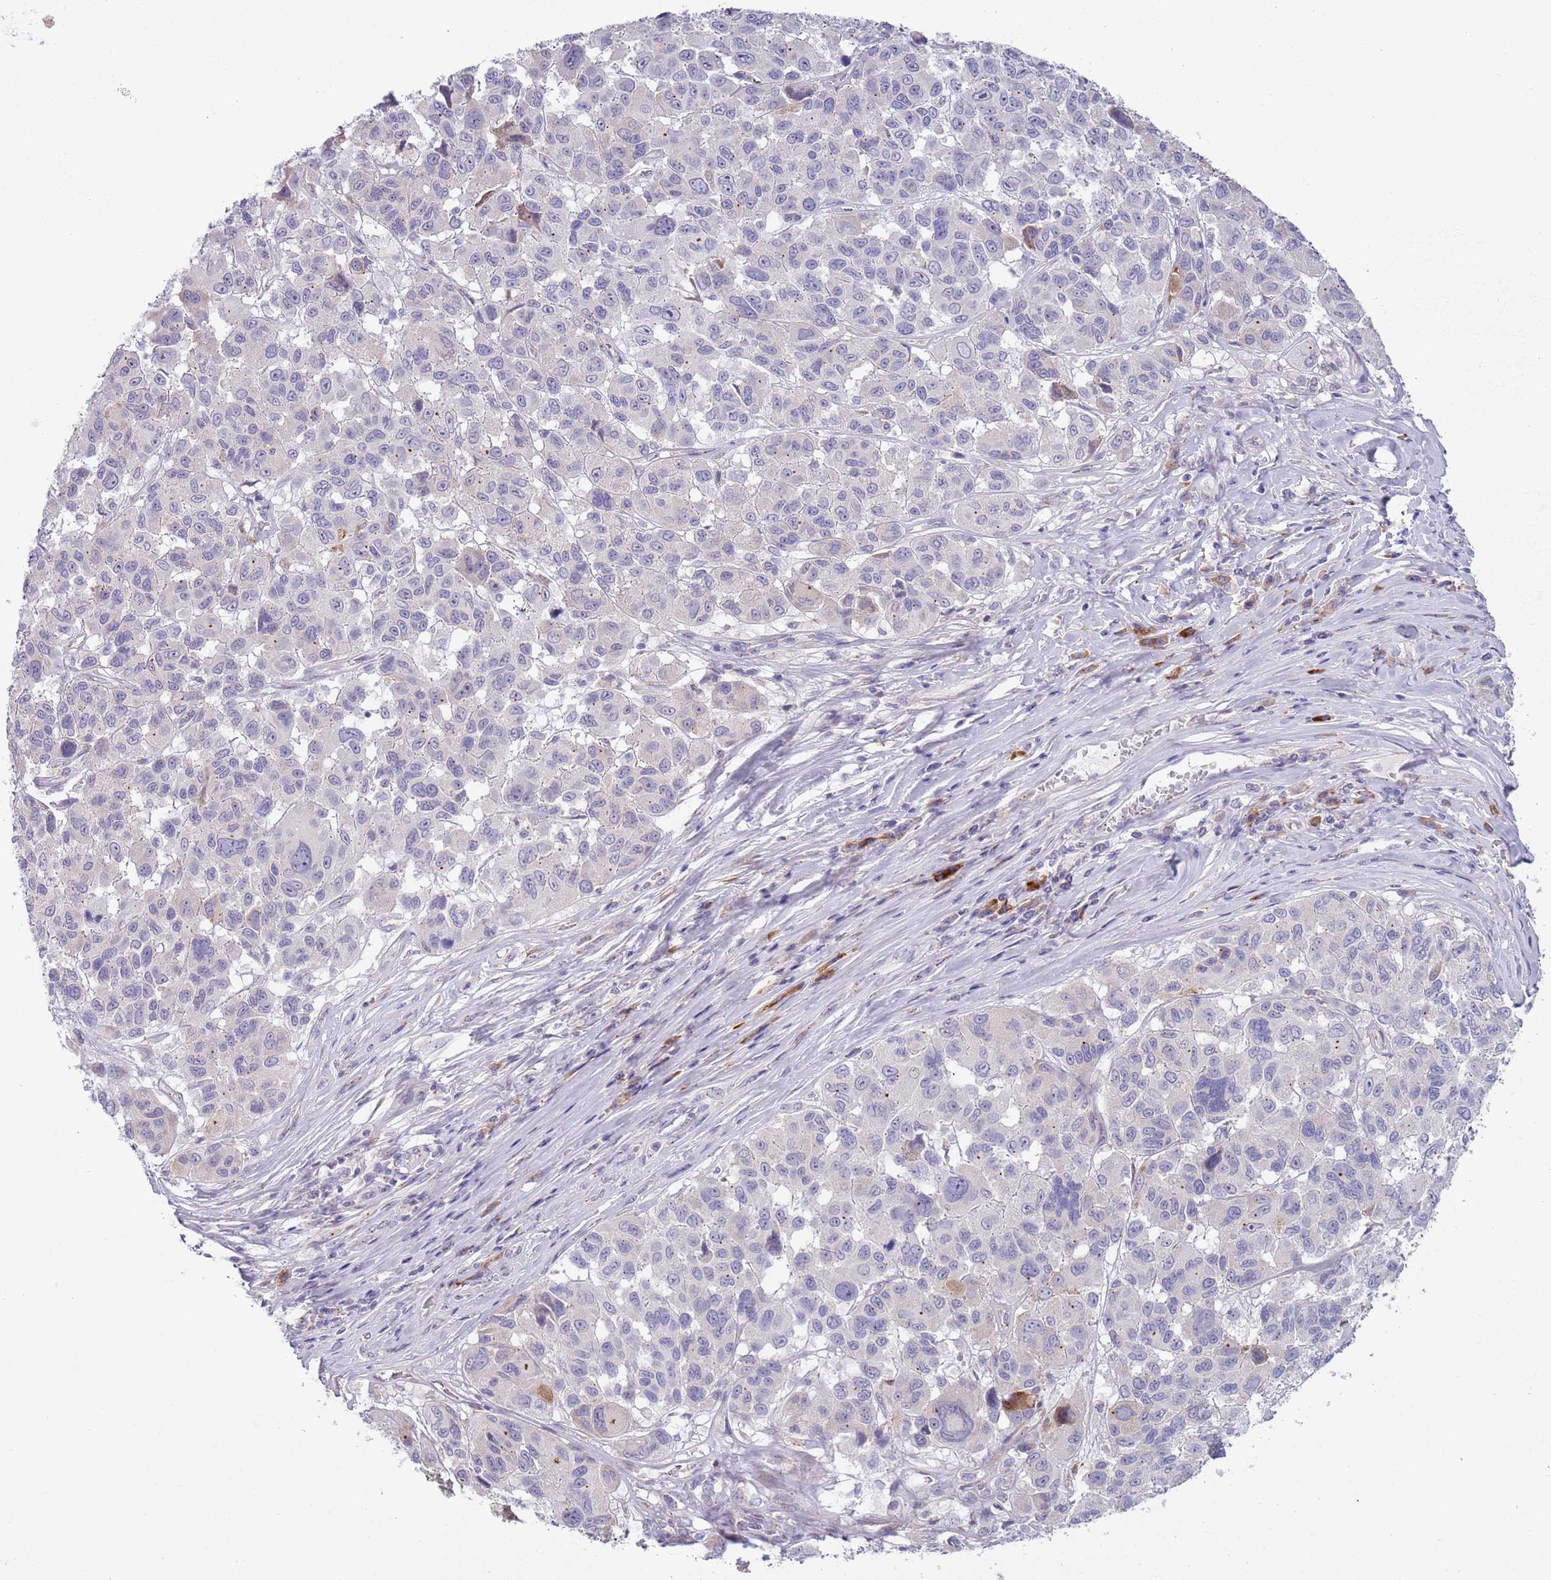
{"staining": {"intensity": "negative", "quantity": "none", "location": "none"}, "tissue": "melanoma", "cell_type": "Tumor cells", "image_type": "cancer", "snomed": [{"axis": "morphology", "description": "Malignant melanoma, NOS"}, {"axis": "topography", "description": "Skin"}], "caption": "This is an IHC photomicrograph of human melanoma. There is no expression in tumor cells.", "gene": "LTB", "patient": {"sex": "female", "age": 66}}